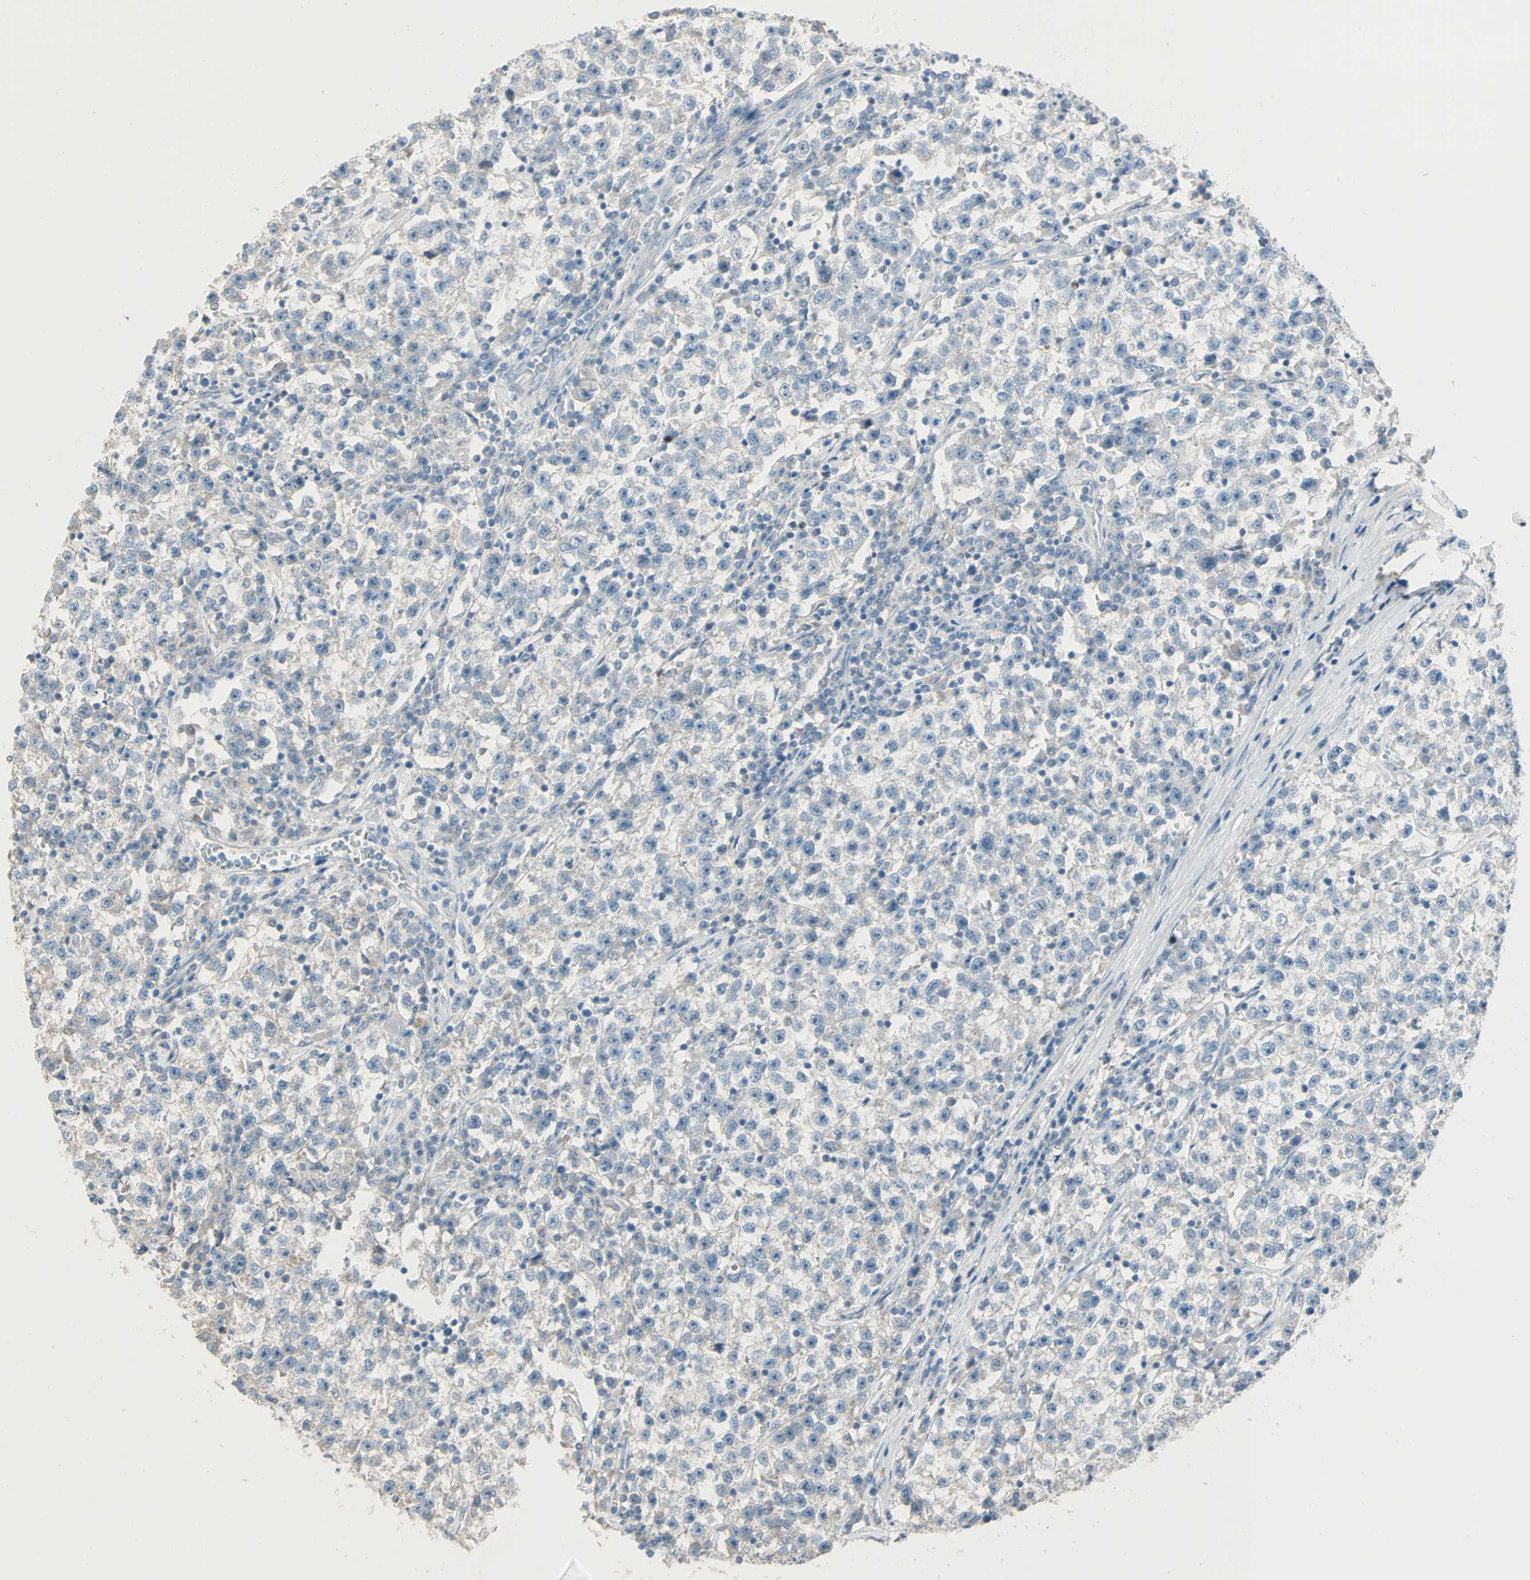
{"staining": {"intensity": "negative", "quantity": "none", "location": "none"}, "tissue": "testis cancer", "cell_type": "Tumor cells", "image_type": "cancer", "snomed": [{"axis": "morphology", "description": "Seminoma, NOS"}, {"axis": "topography", "description": "Testis"}], "caption": "Immunohistochemistry micrograph of neoplastic tissue: seminoma (testis) stained with DAB (3,3'-diaminobenzidine) demonstrates no significant protein staining in tumor cells.", "gene": "ACVRL1", "patient": {"sex": "male", "age": 22}}